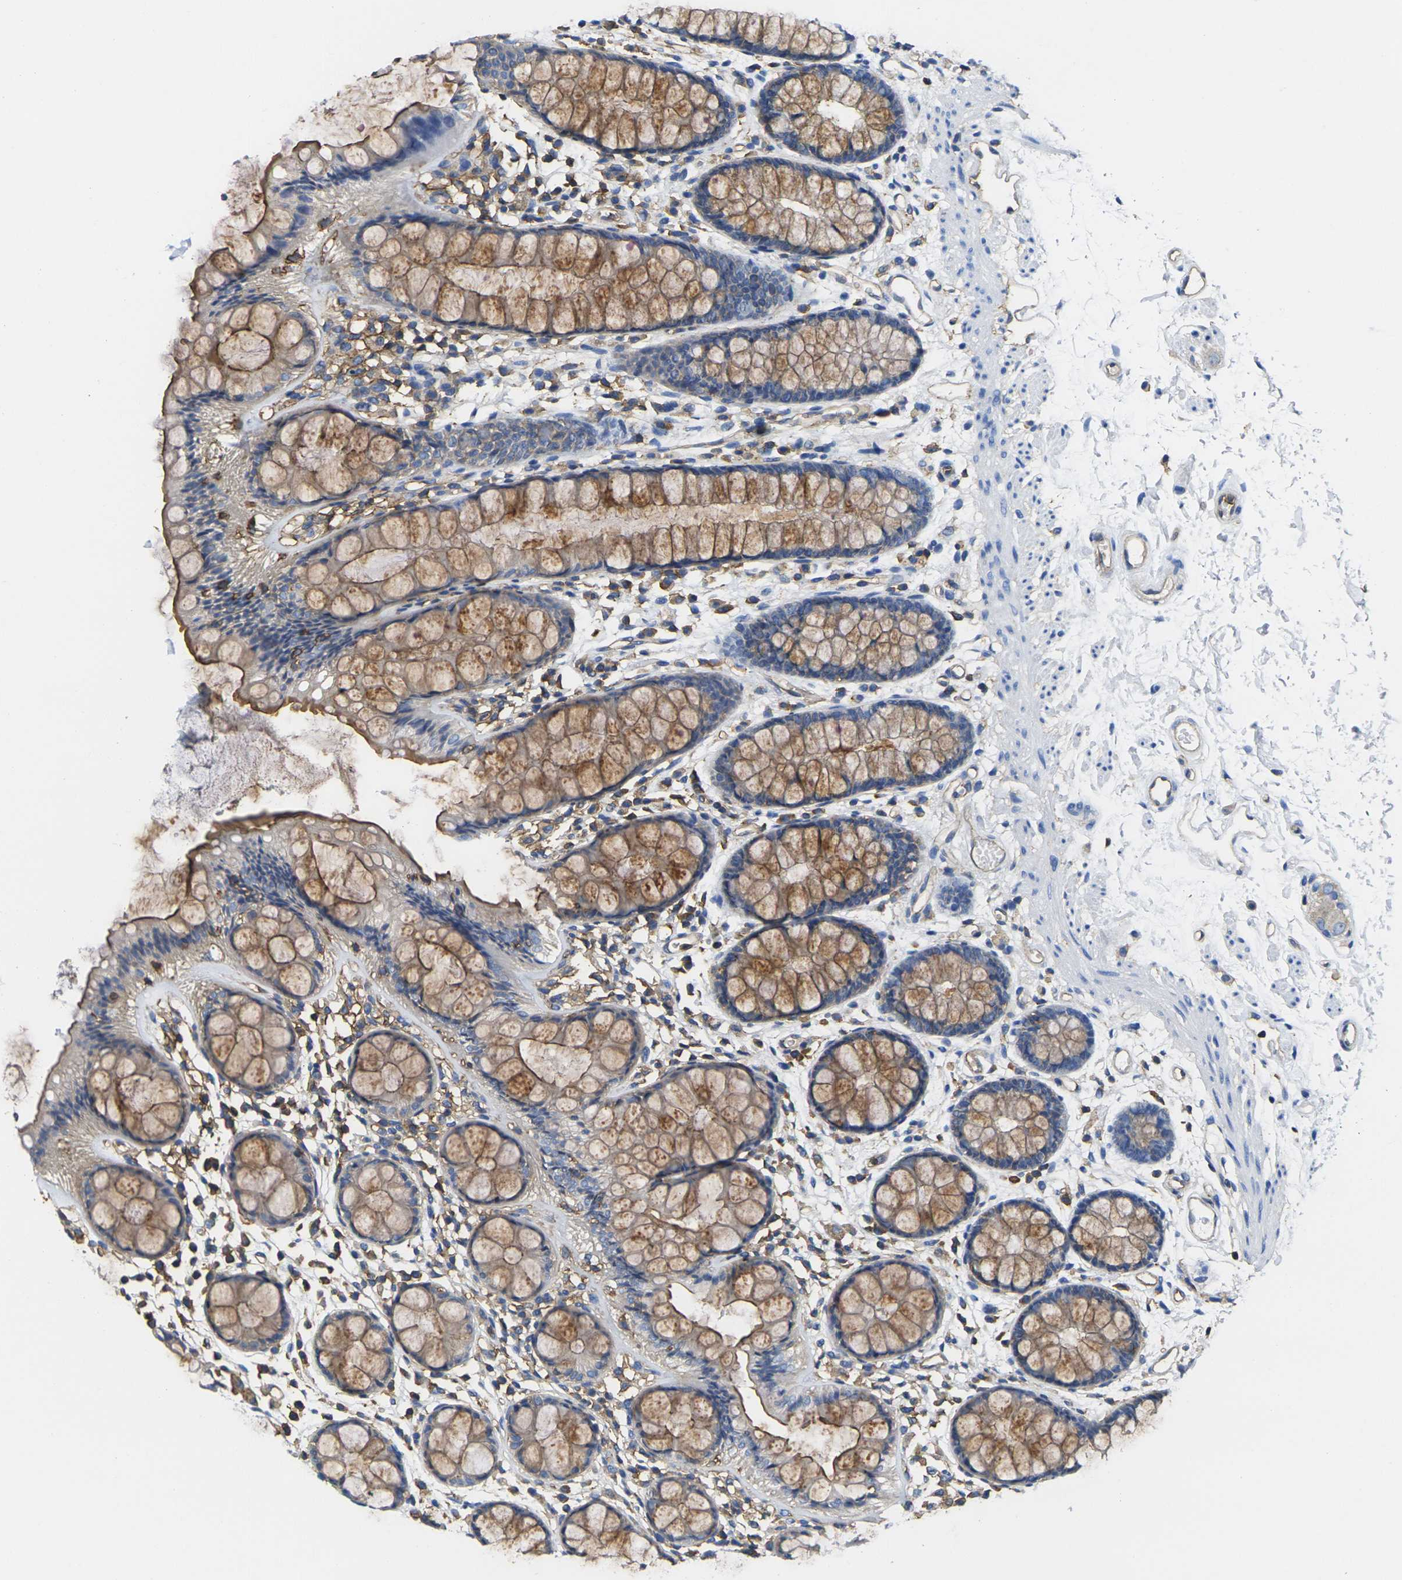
{"staining": {"intensity": "moderate", "quantity": "25%-75%", "location": "cytoplasmic/membranous"}, "tissue": "rectum", "cell_type": "Glandular cells", "image_type": "normal", "snomed": [{"axis": "morphology", "description": "Normal tissue, NOS"}, {"axis": "topography", "description": "Rectum"}], "caption": "Protein expression by IHC demonstrates moderate cytoplasmic/membranous expression in approximately 25%-75% of glandular cells in normal rectum.", "gene": "FAM110D", "patient": {"sex": "female", "age": 66}}